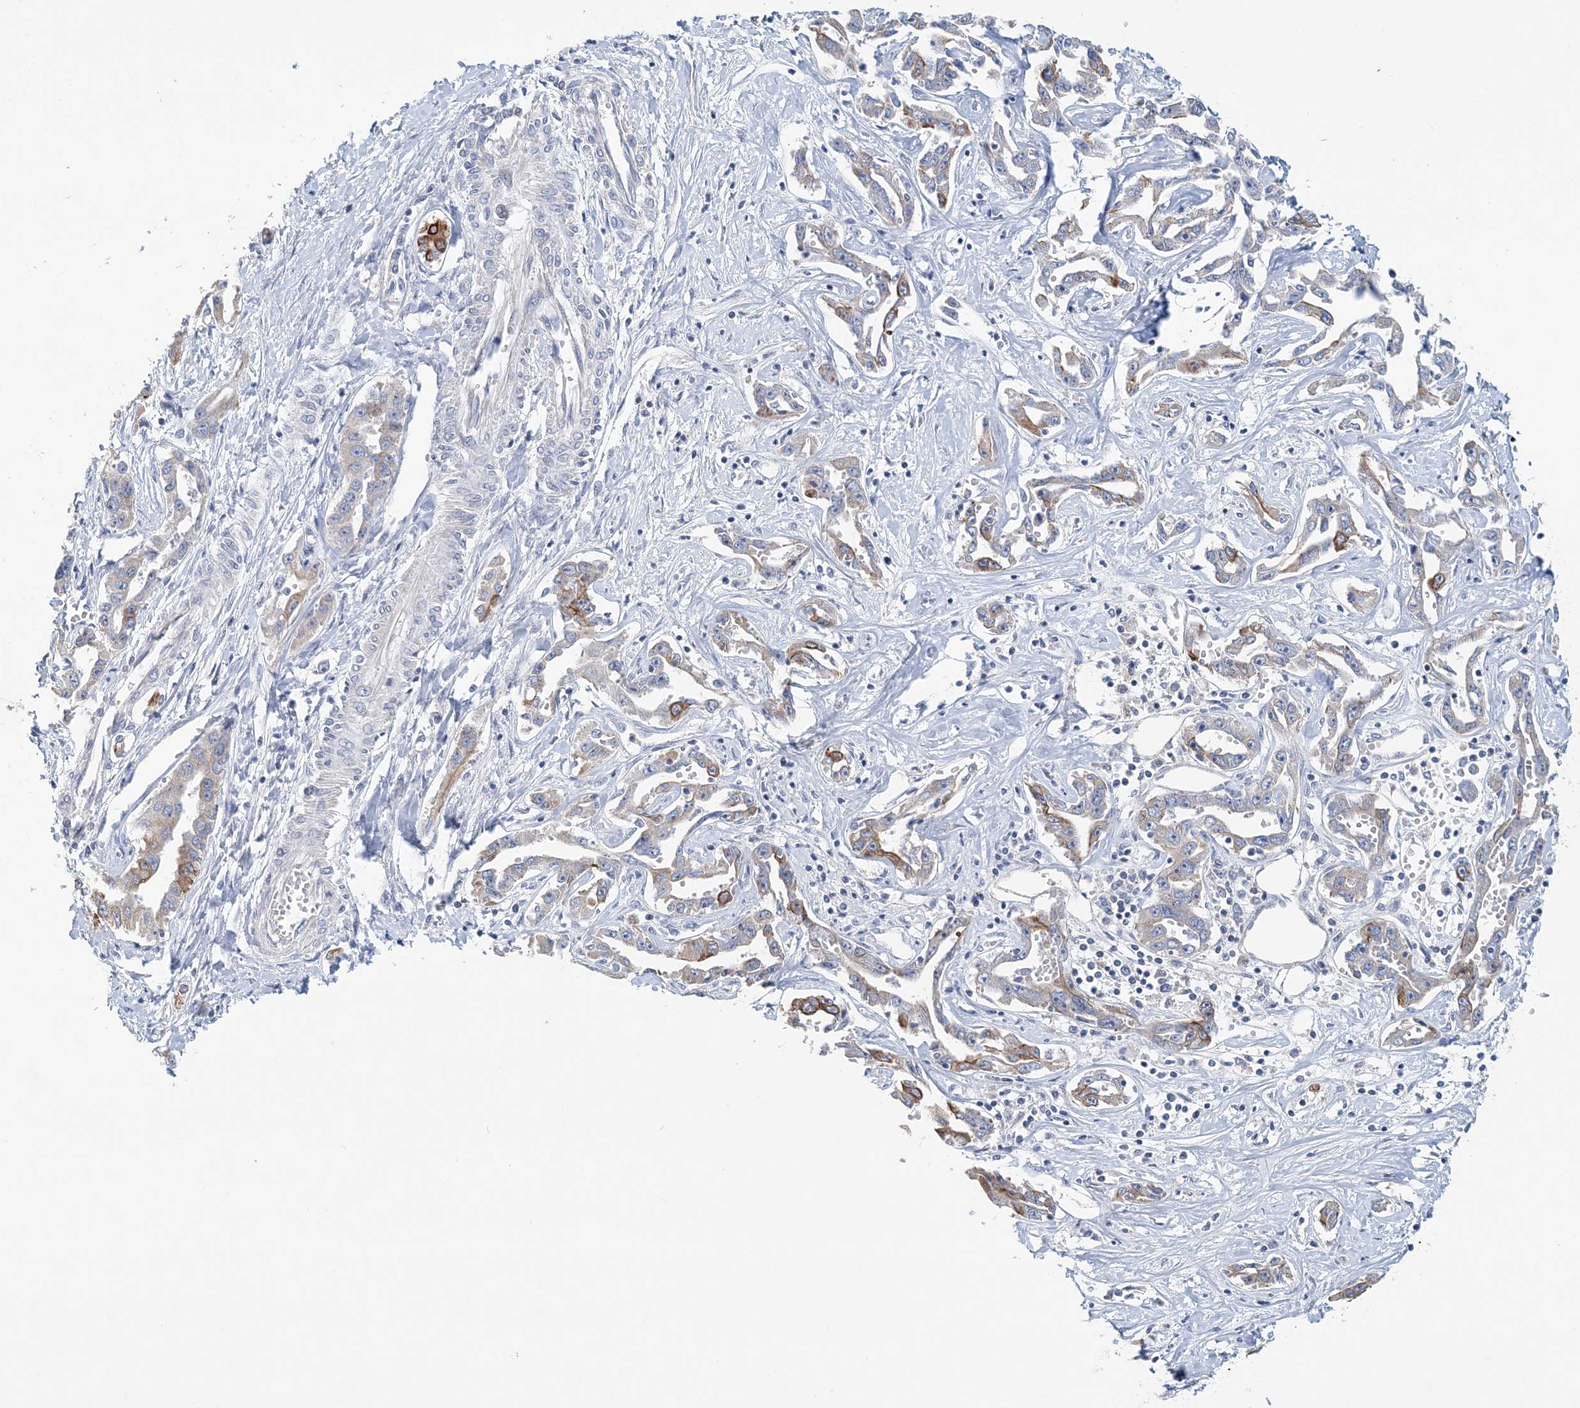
{"staining": {"intensity": "moderate", "quantity": "25%-75%", "location": "cytoplasmic/membranous"}, "tissue": "liver cancer", "cell_type": "Tumor cells", "image_type": "cancer", "snomed": [{"axis": "morphology", "description": "Cholangiocarcinoma"}, {"axis": "topography", "description": "Liver"}], "caption": "IHC photomicrograph of neoplastic tissue: liver cancer stained using IHC shows medium levels of moderate protein expression localized specifically in the cytoplasmic/membranous of tumor cells, appearing as a cytoplasmic/membranous brown color.", "gene": "LRRIQ4", "patient": {"sex": "male", "age": 59}}